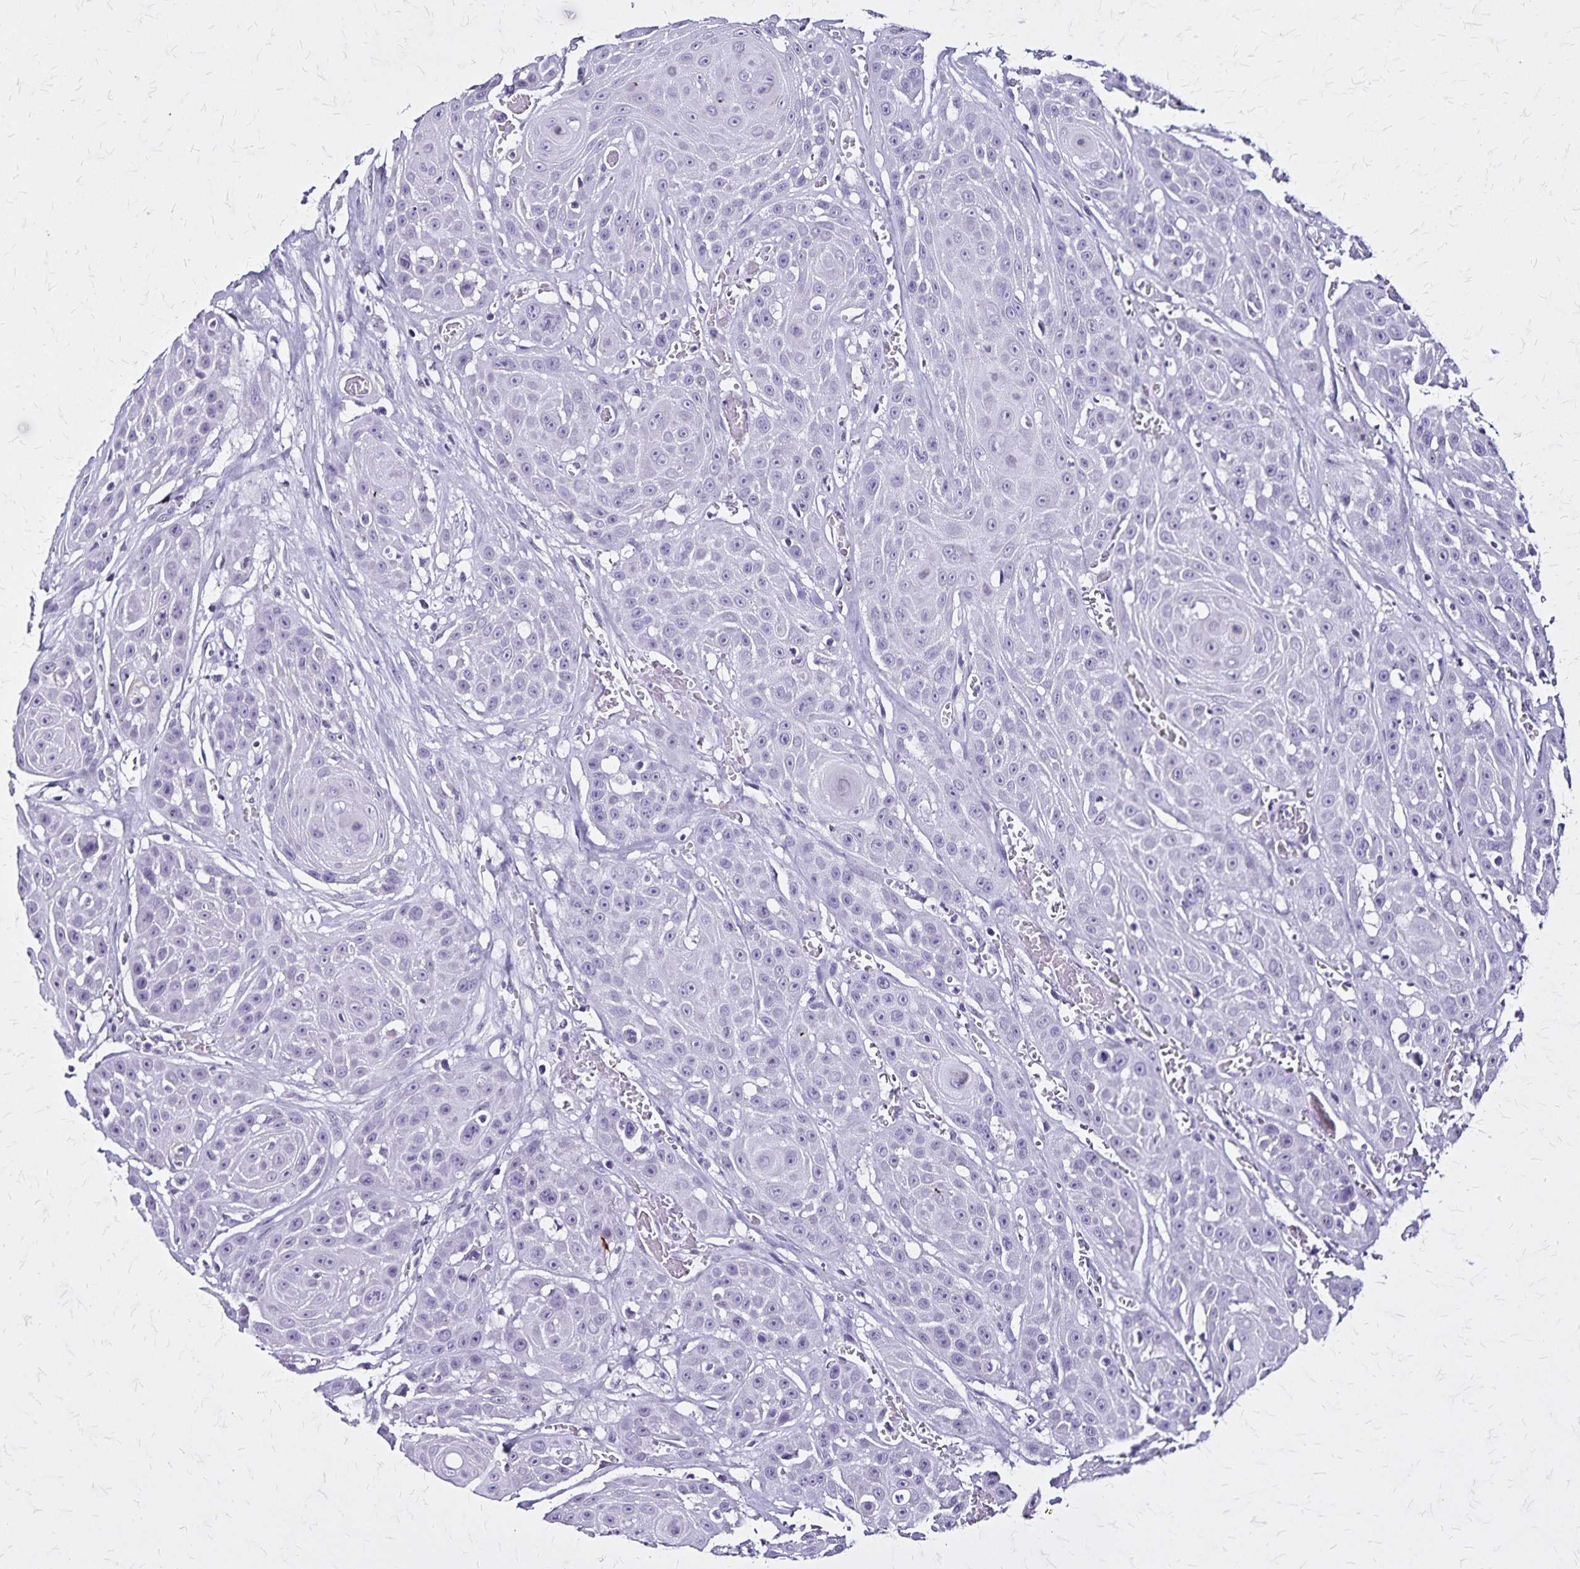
{"staining": {"intensity": "negative", "quantity": "none", "location": "none"}, "tissue": "head and neck cancer", "cell_type": "Tumor cells", "image_type": "cancer", "snomed": [{"axis": "morphology", "description": "Squamous cell carcinoma, NOS"}, {"axis": "topography", "description": "Oral tissue"}, {"axis": "topography", "description": "Head-Neck"}], "caption": "Immunohistochemistry (IHC) micrograph of head and neck cancer stained for a protein (brown), which reveals no positivity in tumor cells.", "gene": "KRT2", "patient": {"sex": "male", "age": 81}}